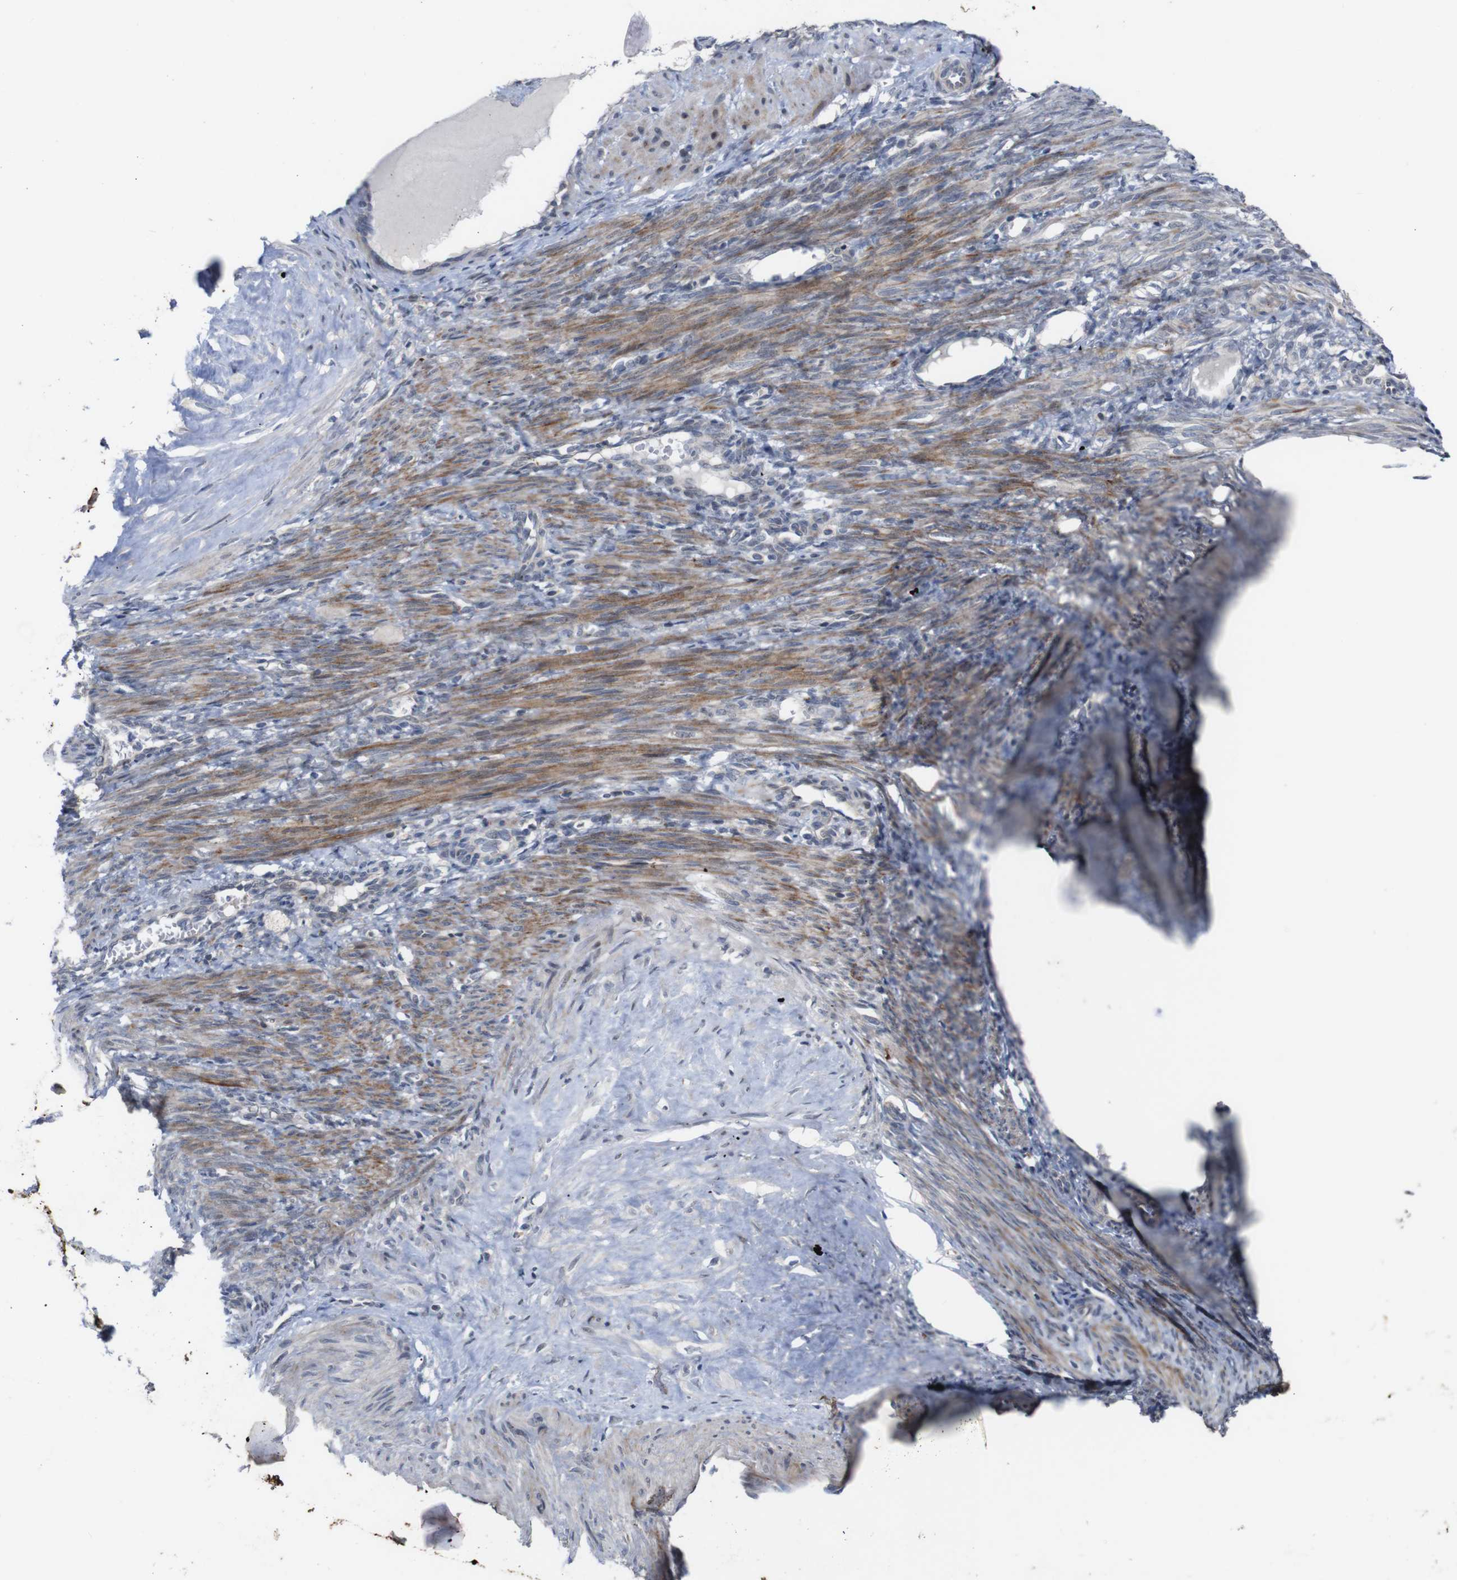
{"staining": {"intensity": "moderate", "quantity": "25%-75%", "location": "cytoplasmic/membranous"}, "tissue": "smooth muscle", "cell_type": "Smooth muscle cells", "image_type": "normal", "snomed": [{"axis": "morphology", "description": "Normal tissue, NOS"}, {"axis": "topography", "description": "Endometrium"}], "caption": "Protein expression analysis of unremarkable smooth muscle displays moderate cytoplasmic/membranous positivity in about 25%-75% of smooth muscle cells.", "gene": "ATP7B", "patient": {"sex": "female", "age": 33}}